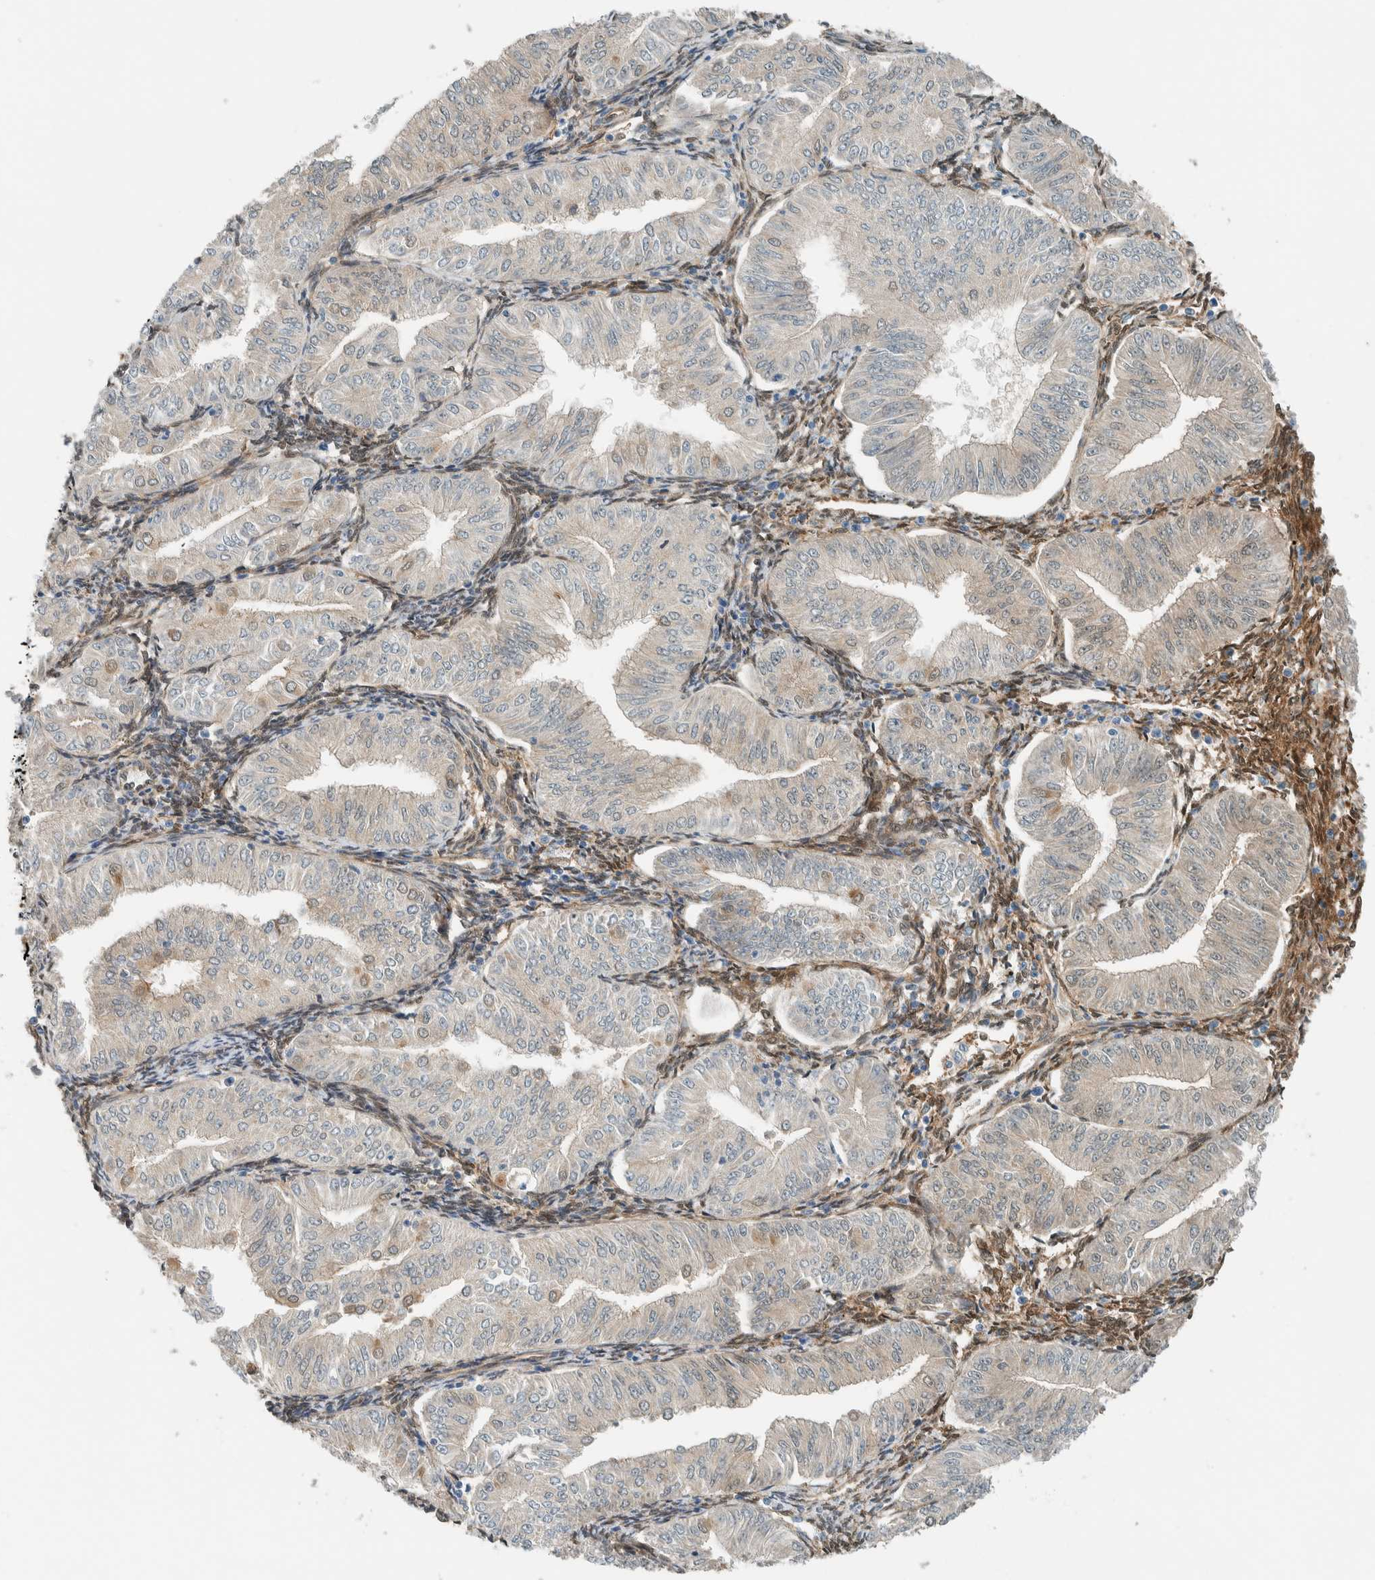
{"staining": {"intensity": "weak", "quantity": "<25%", "location": "cytoplasmic/membranous,nuclear"}, "tissue": "endometrial cancer", "cell_type": "Tumor cells", "image_type": "cancer", "snomed": [{"axis": "morphology", "description": "Normal tissue, NOS"}, {"axis": "morphology", "description": "Adenocarcinoma, NOS"}, {"axis": "topography", "description": "Endometrium"}], "caption": "Human endometrial cancer (adenocarcinoma) stained for a protein using immunohistochemistry displays no expression in tumor cells.", "gene": "NXN", "patient": {"sex": "female", "age": 53}}